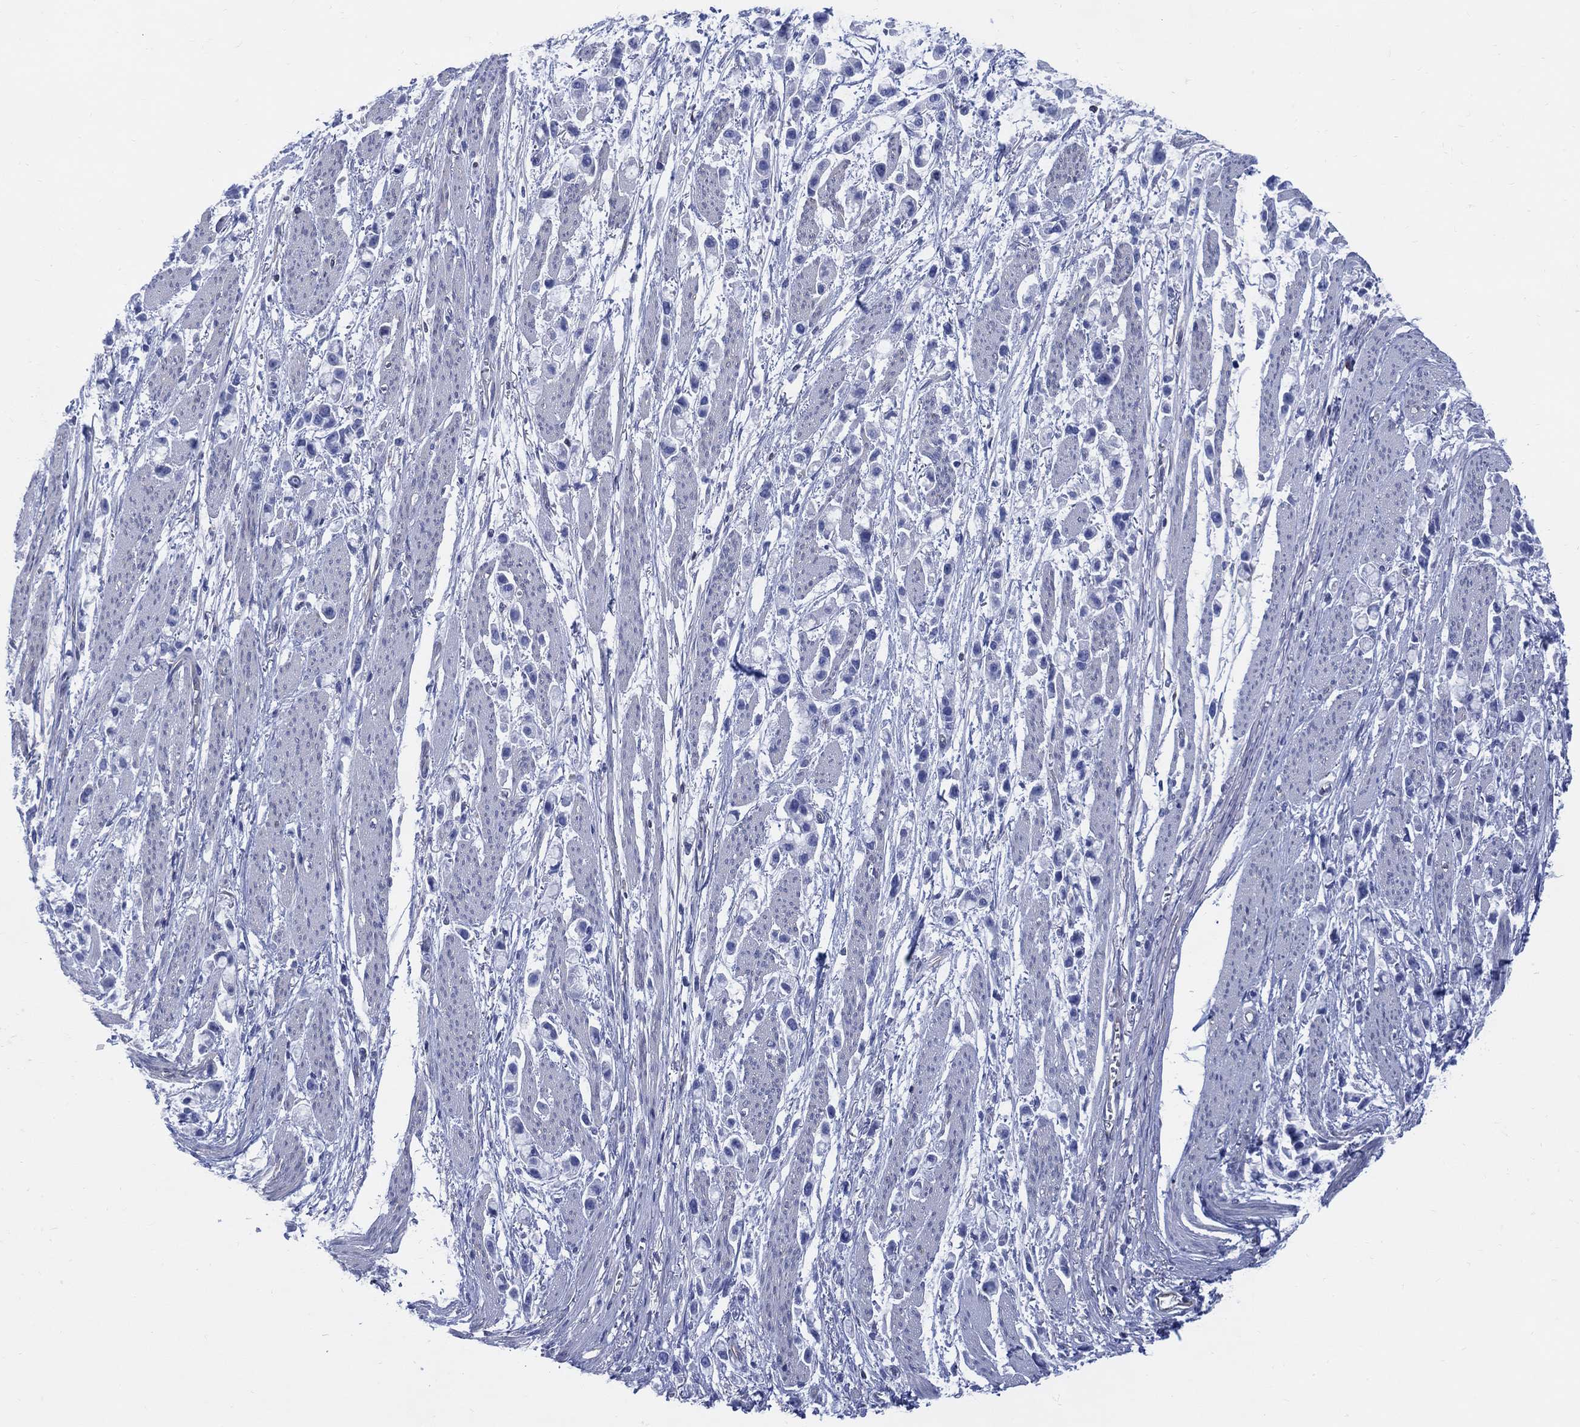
{"staining": {"intensity": "negative", "quantity": "none", "location": "none"}, "tissue": "stomach cancer", "cell_type": "Tumor cells", "image_type": "cancer", "snomed": [{"axis": "morphology", "description": "Adenocarcinoma, NOS"}, {"axis": "topography", "description": "Stomach"}], "caption": "High magnification brightfield microscopy of stomach cancer (adenocarcinoma) stained with DAB (brown) and counterstained with hematoxylin (blue): tumor cells show no significant expression.", "gene": "DDI1", "patient": {"sex": "female", "age": 81}}